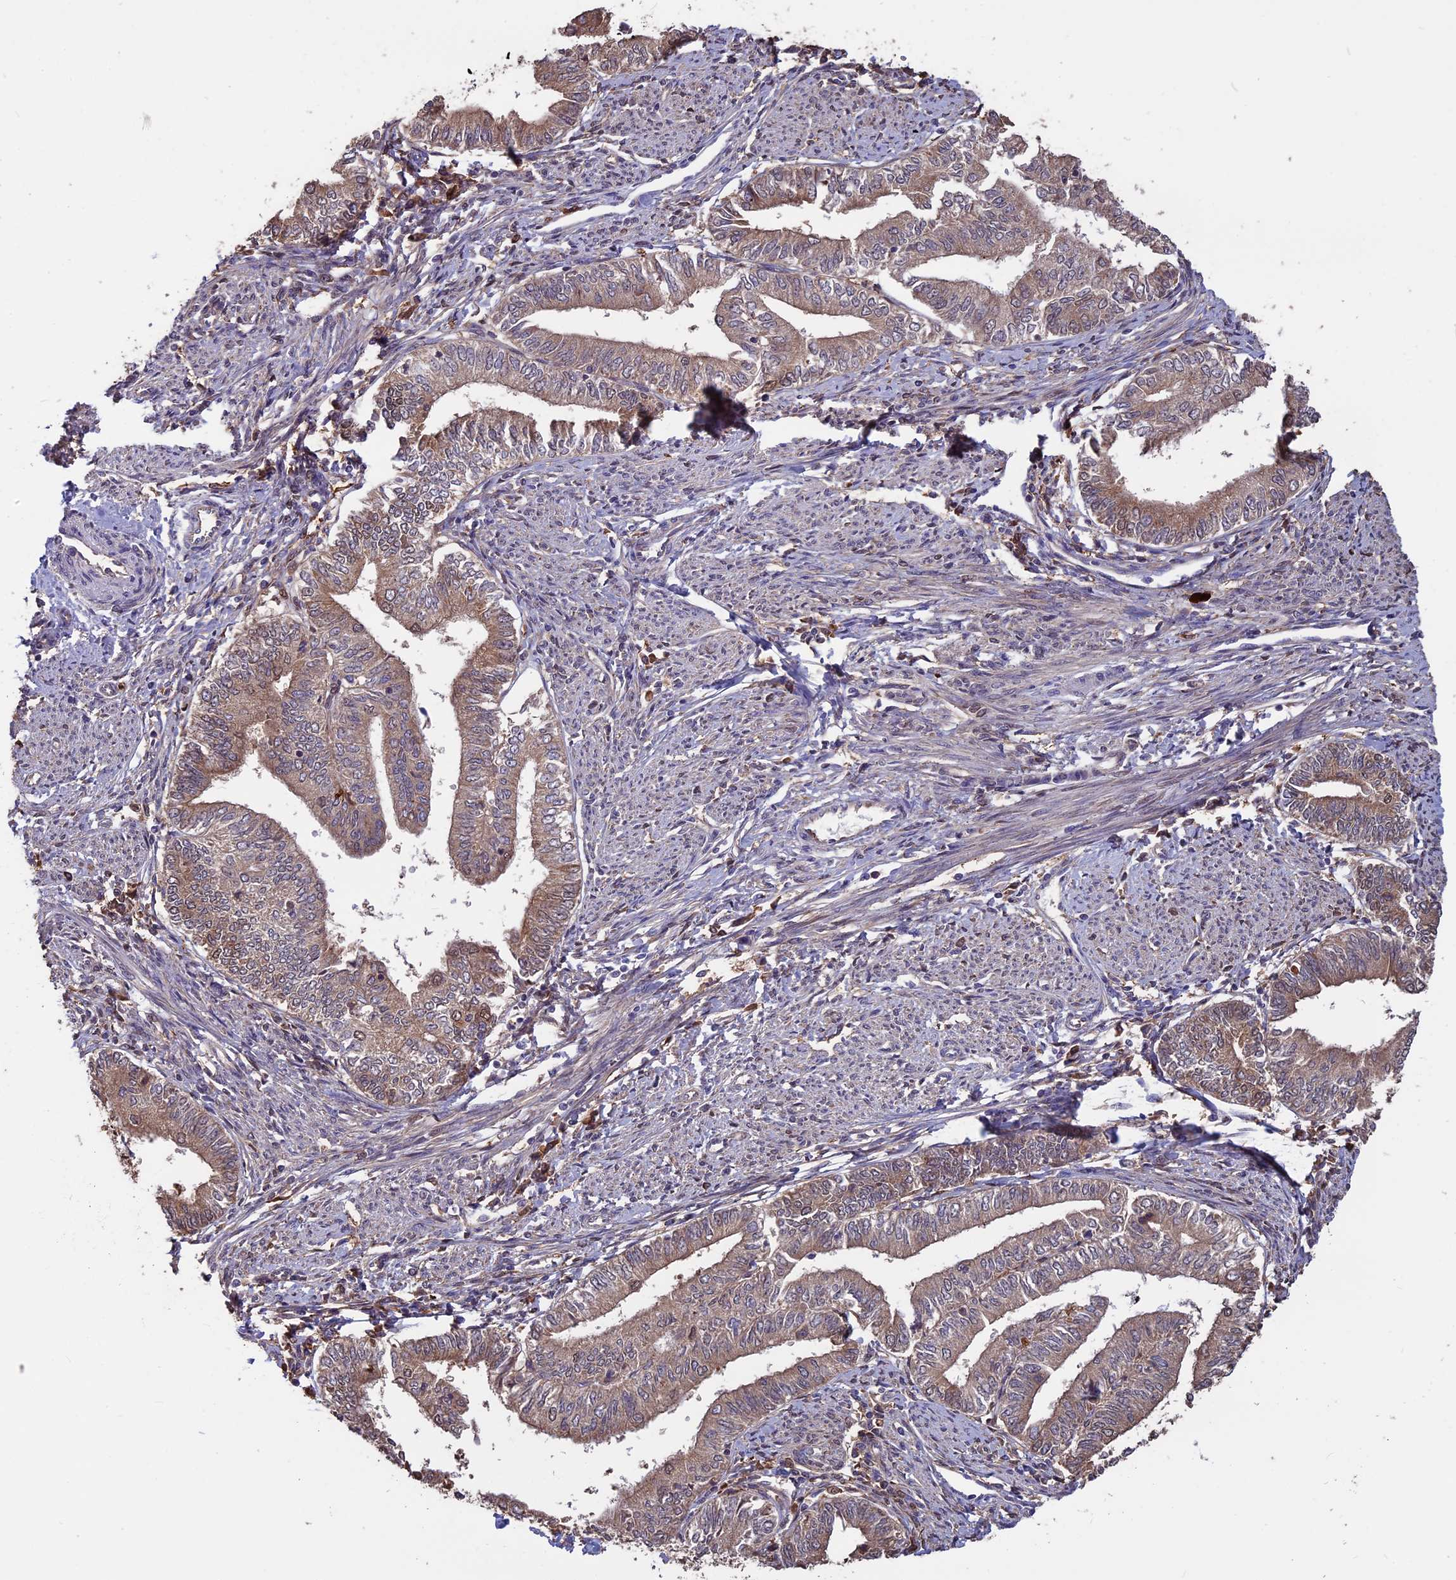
{"staining": {"intensity": "weak", "quantity": "25%-75%", "location": "cytoplasmic/membranous"}, "tissue": "endometrial cancer", "cell_type": "Tumor cells", "image_type": "cancer", "snomed": [{"axis": "morphology", "description": "Adenocarcinoma, NOS"}, {"axis": "topography", "description": "Endometrium"}], "caption": "There is low levels of weak cytoplasmic/membranous positivity in tumor cells of adenocarcinoma (endometrial), as demonstrated by immunohistochemical staining (brown color).", "gene": "VWA3A", "patient": {"sex": "female", "age": 66}}